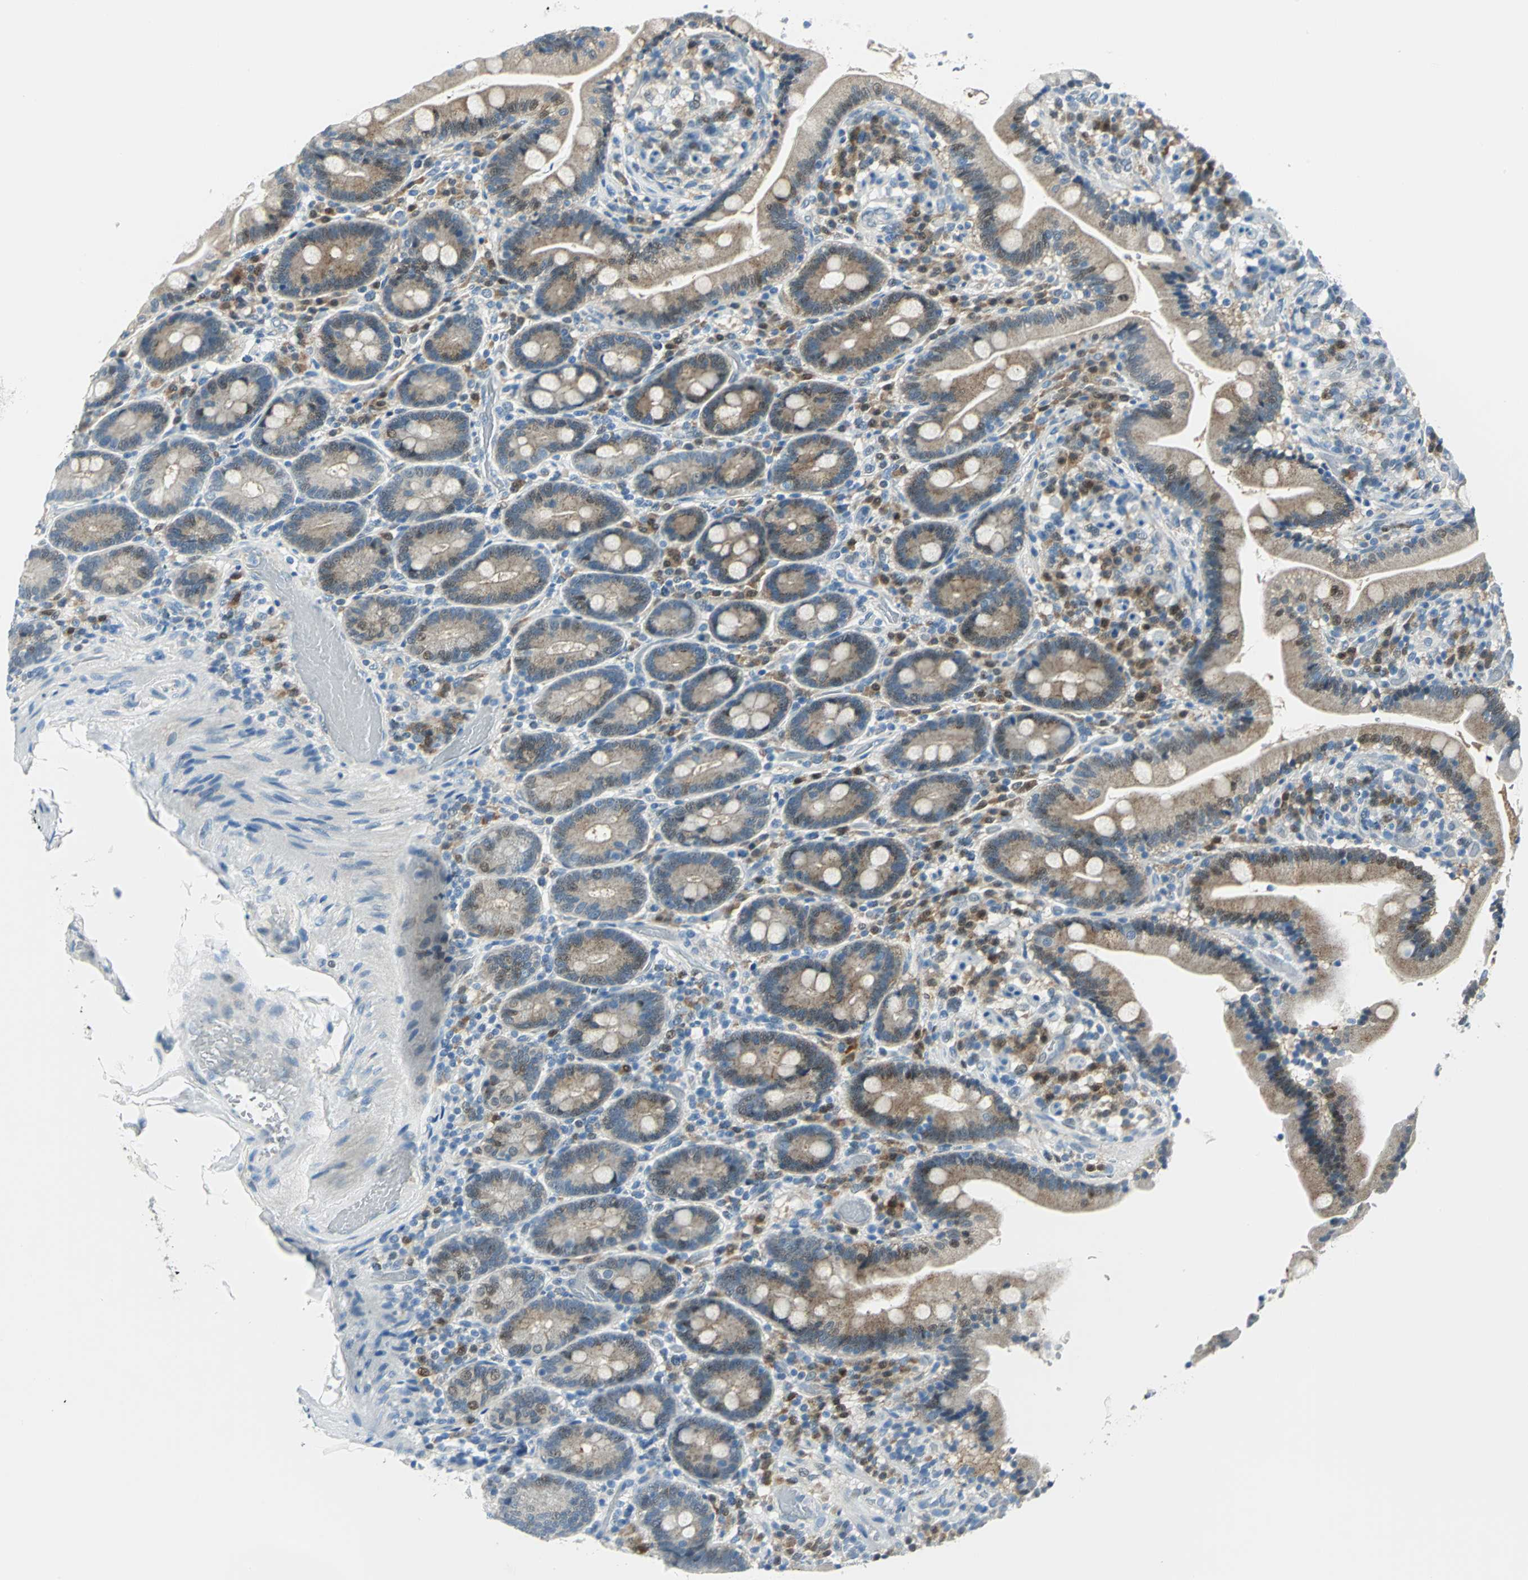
{"staining": {"intensity": "moderate", "quantity": ">75%", "location": "cytoplasmic/membranous,nuclear"}, "tissue": "duodenum", "cell_type": "Glandular cells", "image_type": "normal", "snomed": [{"axis": "morphology", "description": "Normal tissue, NOS"}, {"axis": "topography", "description": "Duodenum"}], "caption": "Duodenum was stained to show a protein in brown. There is medium levels of moderate cytoplasmic/membranous,nuclear staining in about >75% of glandular cells. (DAB IHC, brown staining for protein, blue staining for nuclei).", "gene": "AKR1A1", "patient": {"sex": "male", "age": 66}}